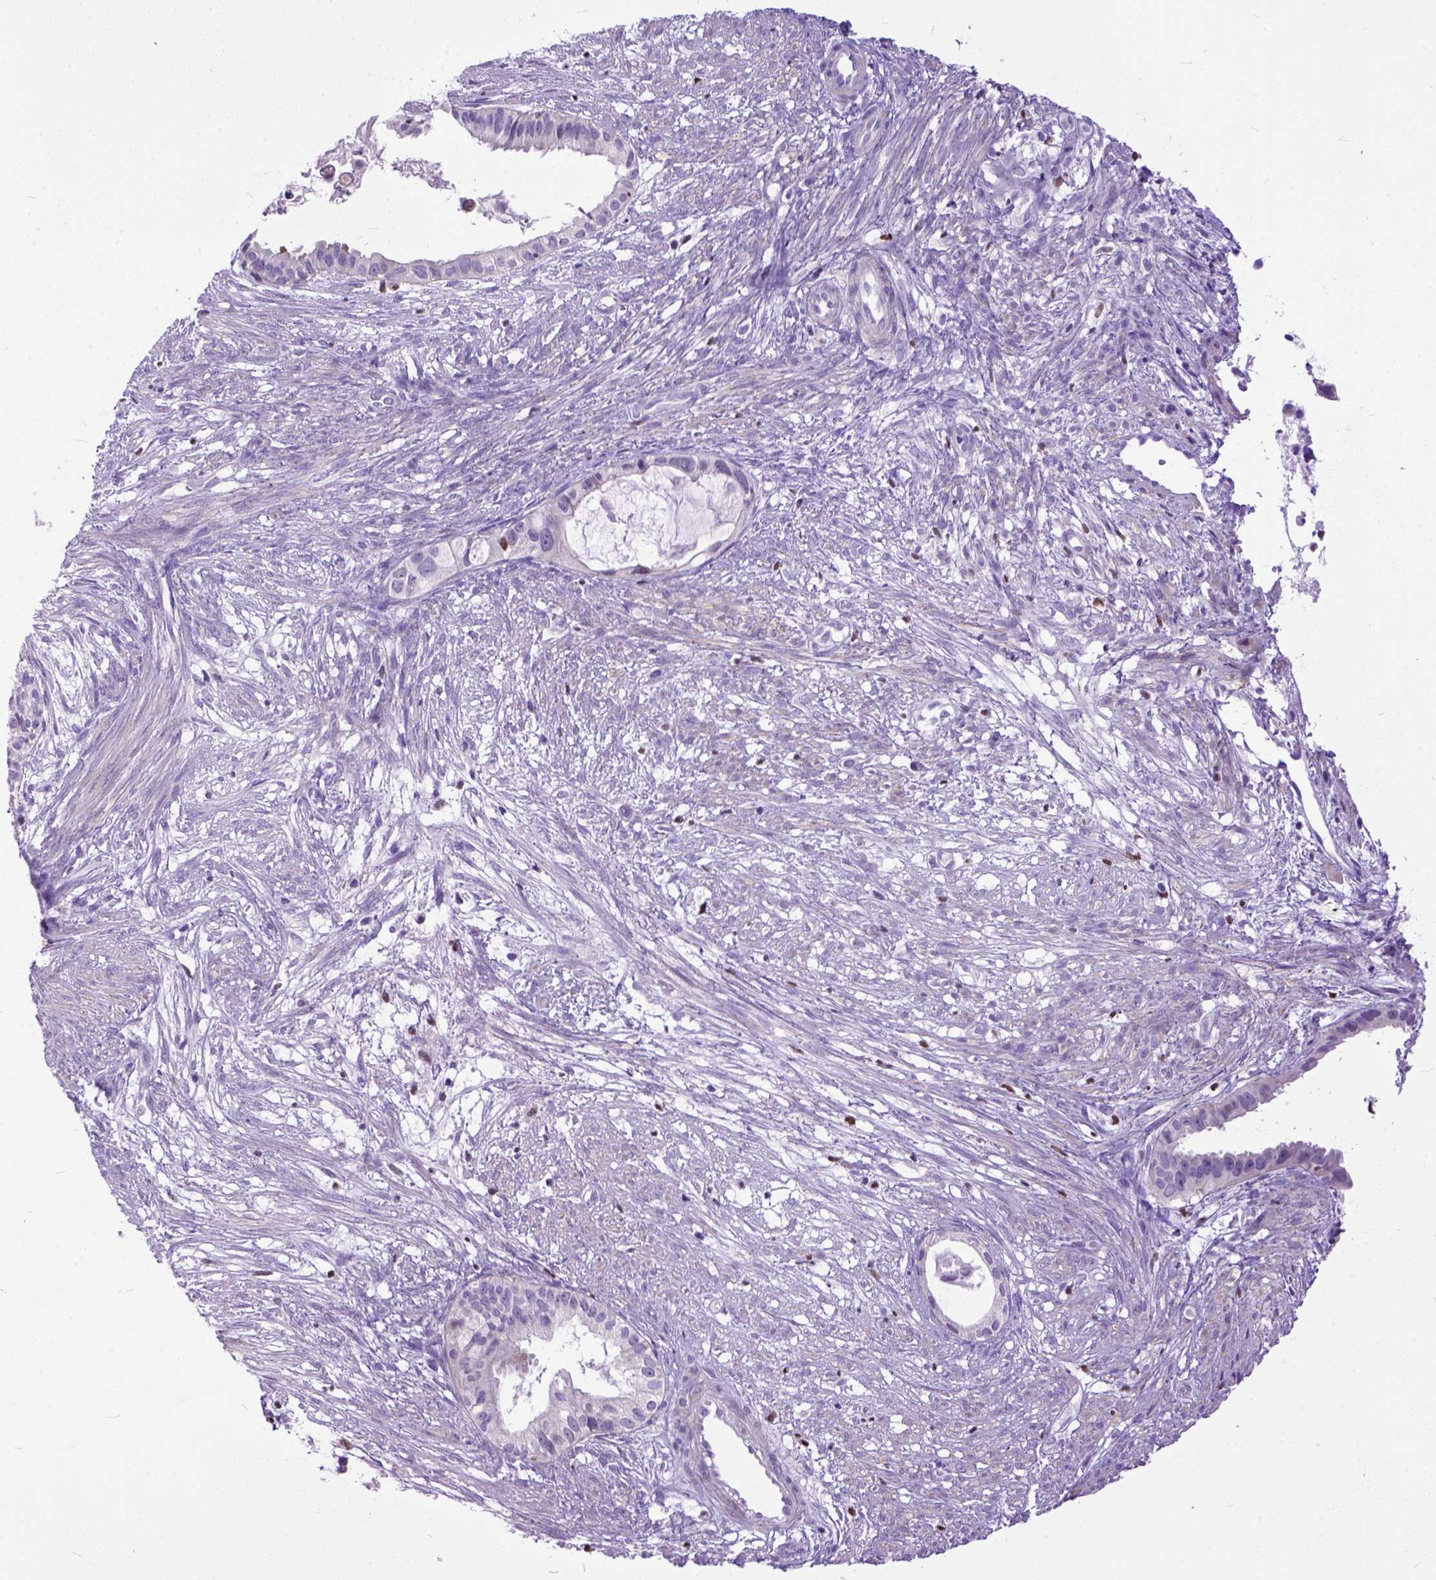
{"staining": {"intensity": "negative", "quantity": "none", "location": "none"}, "tissue": "endometrial cancer", "cell_type": "Tumor cells", "image_type": "cancer", "snomed": [{"axis": "morphology", "description": "Adenocarcinoma, NOS"}, {"axis": "topography", "description": "Endometrium"}], "caption": "Endometrial adenocarcinoma was stained to show a protein in brown. There is no significant staining in tumor cells.", "gene": "CRB1", "patient": {"sex": "female", "age": 86}}